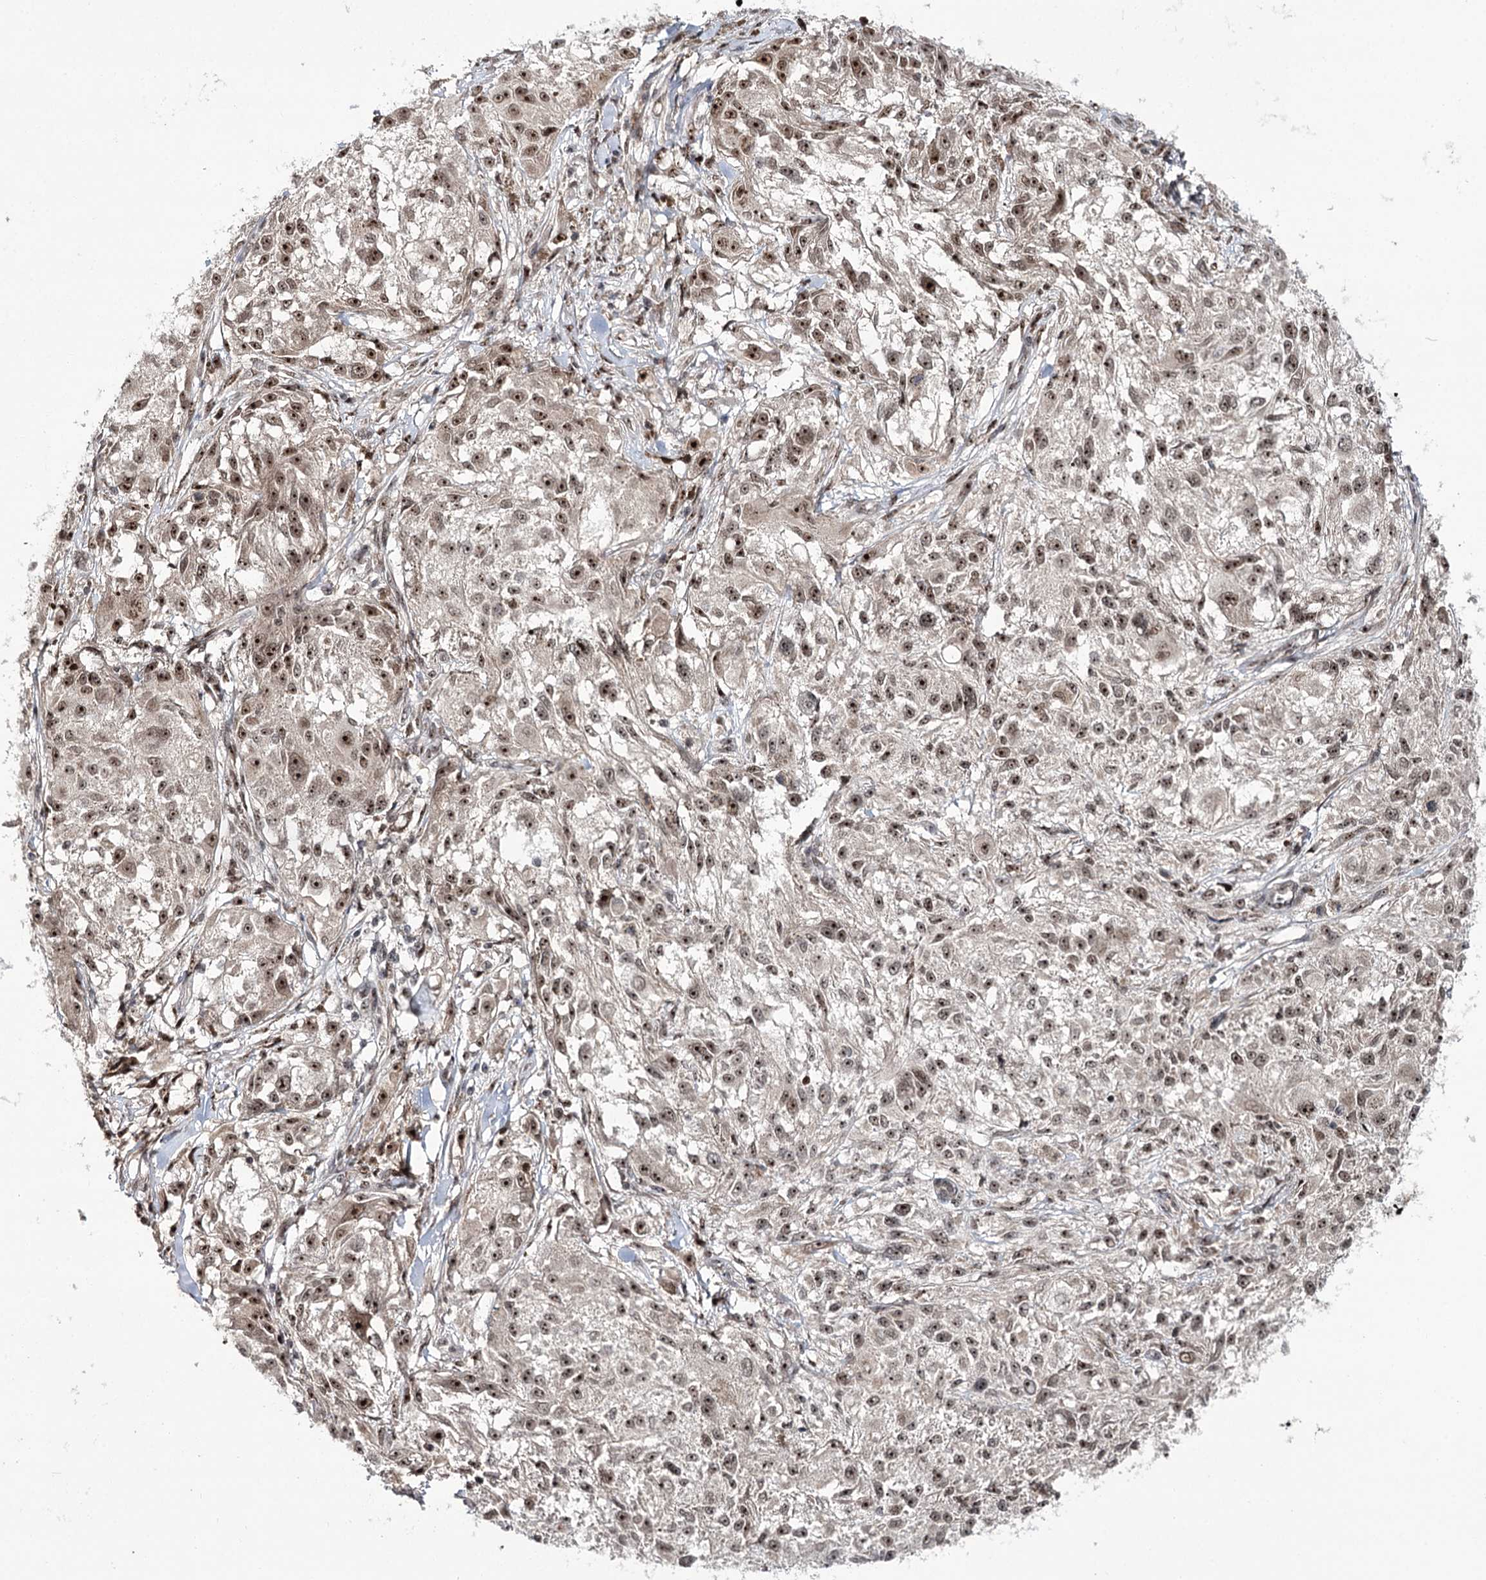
{"staining": {"intensity": "moderate", "quantity": ">75%", "location": "nuclear"}, "tissue": "melanoma", "cell_type": "Tumor cells", "image_type": "cancer", "snomed": [{"axis": "morphology", "description": "Necrosis, NOS"}, {"axis": "morphology", "description": "Malignant melanoma, NOS"}, {"axis": "topography", "description": "Skin"}], "caption": "Protein staining of melanoma tissue exhibits moderate nuclear expression in about >75% of tumor cells.", "gene": "ERCC3", "patient": {"sex": "female", "age": 87}}